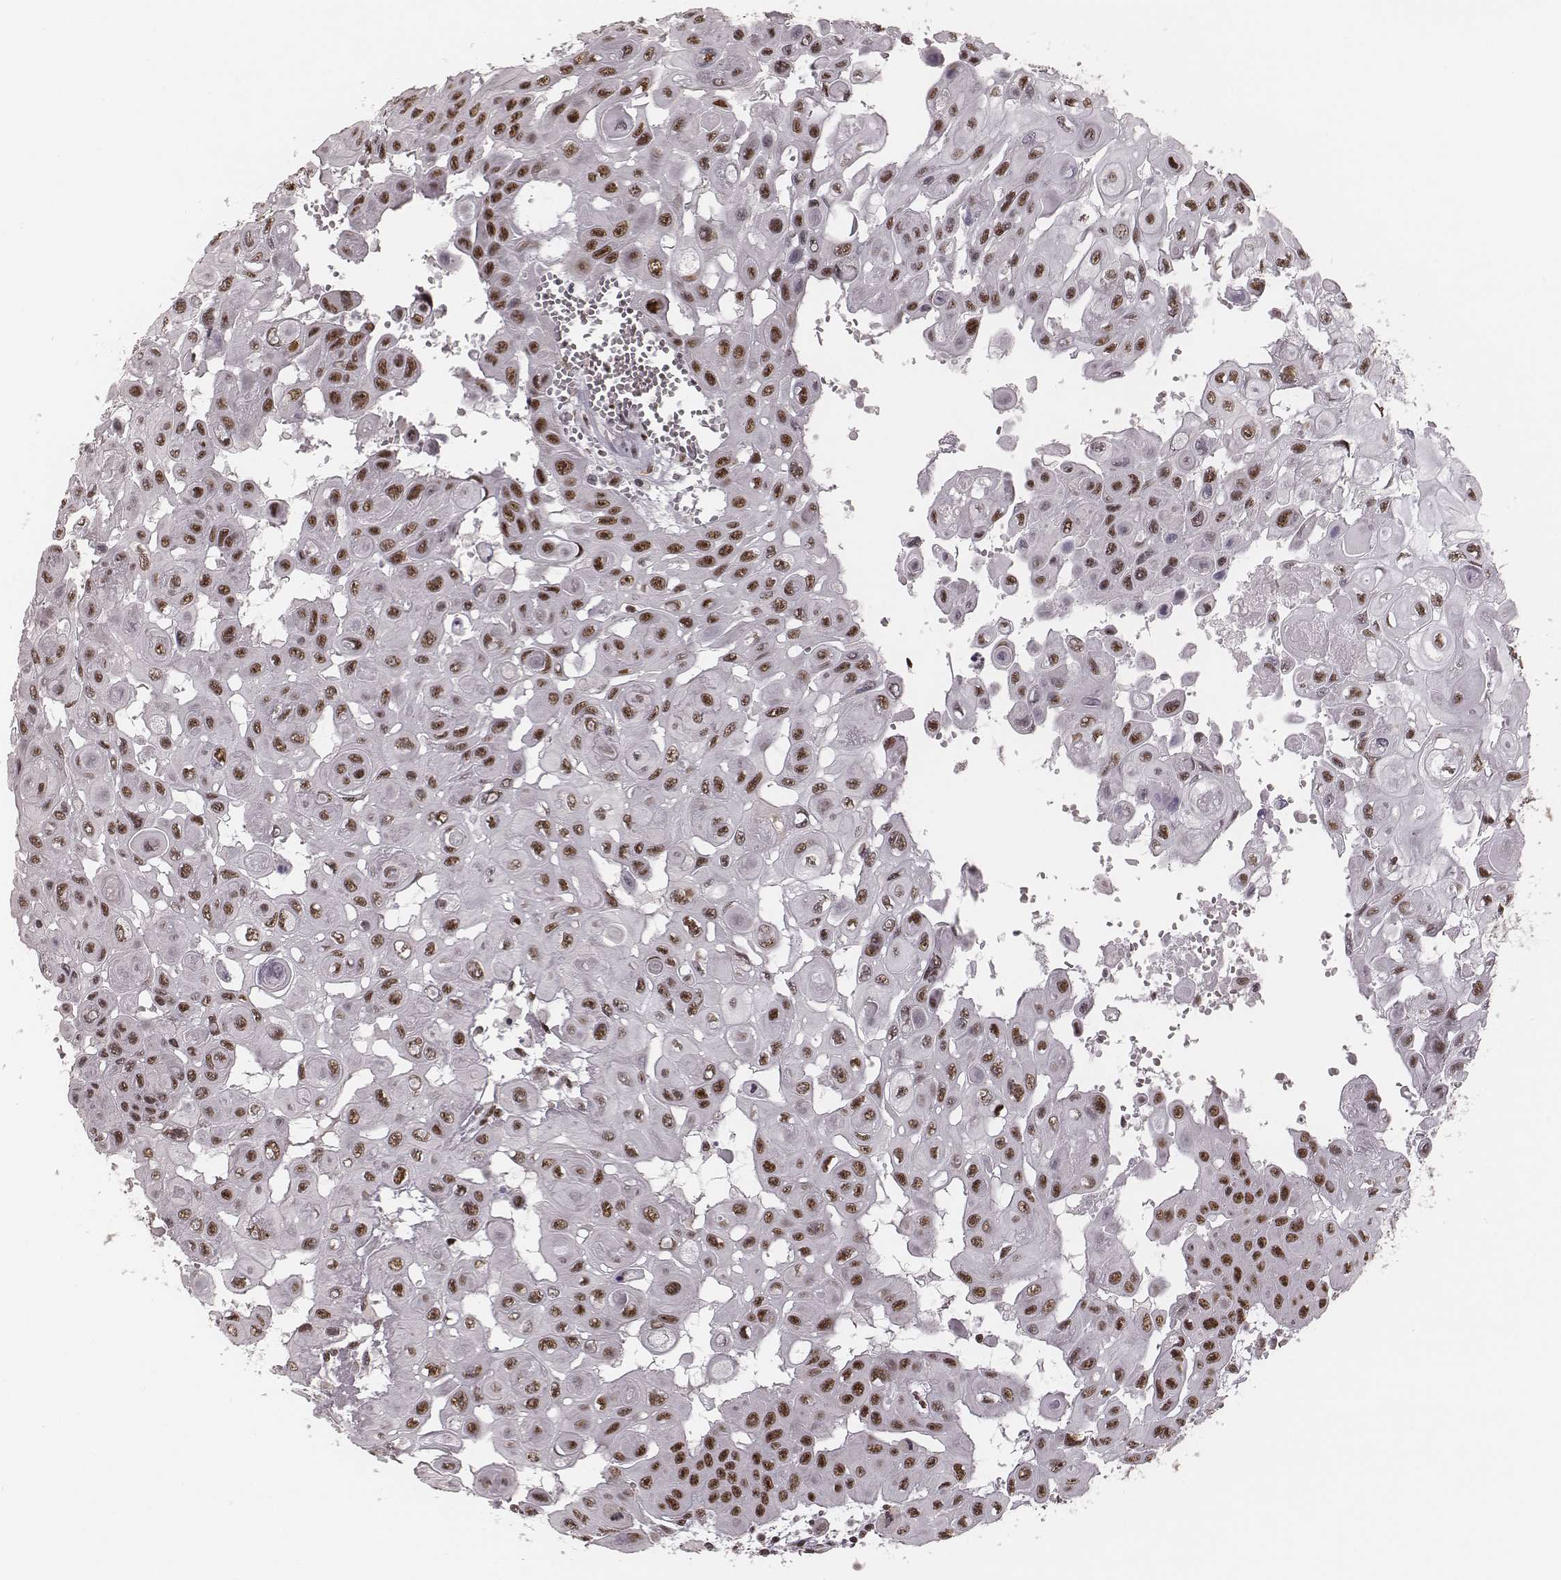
{"staining": {"intensity": "strong", "quantity": ">75%", "location": "nuclear"}, "tissue": "head and neck cancer", "cell_type": "Tumor cells", "image_type": "cancer", "snomed": [{"axis": "morphology", "description": "Adenocarcinoma, NOS"}, {"axis": "topography", "description": "Head-Neck"}], "caption": "Head and neck cancer stained with a brown dye reveals strong nuclear positive expression in about >75% of tumor cells.", "gene": "LUC7L", "patient": {"sex": "male", "age": 73}}